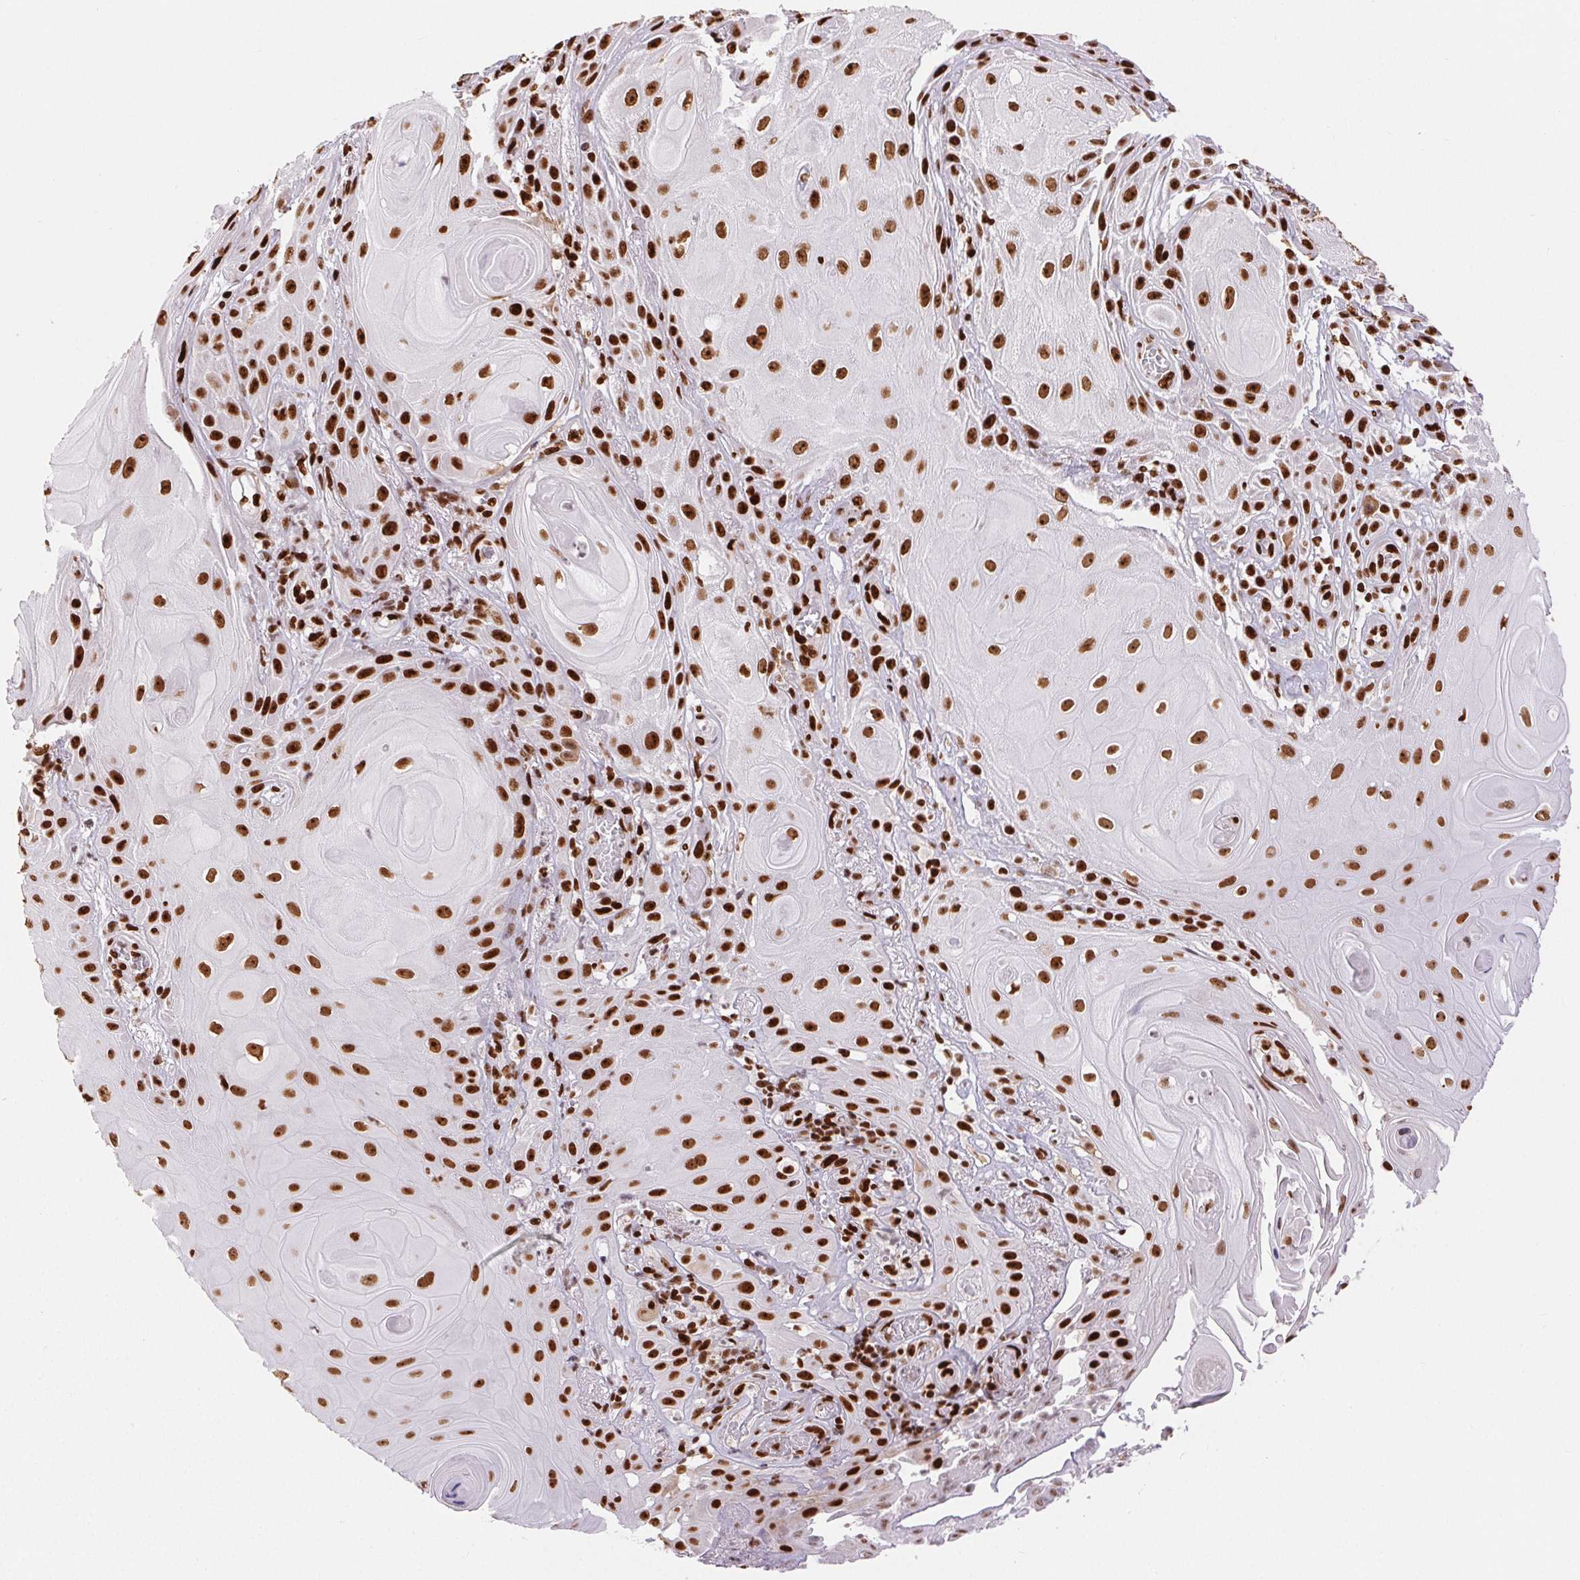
{"staining": {"intensity": "strong", "quantity": ">75%", "location": "nuclear"}, "tissue": "skin cancer", "cell_type": "Tumor cells", "image_type": "cancer", "snomed": [{"axis": "morphology", "description": "Squamous cell carcinoma, NOS"}, {"axis": "topography", "description": "Skin"}], "caption": "Squamous cell carcinoma (skin) was stained to show a protein in brown. There is high levels of strong nuclear positivity in about >75% of tumor cells.", "gene": "ZNF80", "patient": {"sex": "male", "age": 62}}